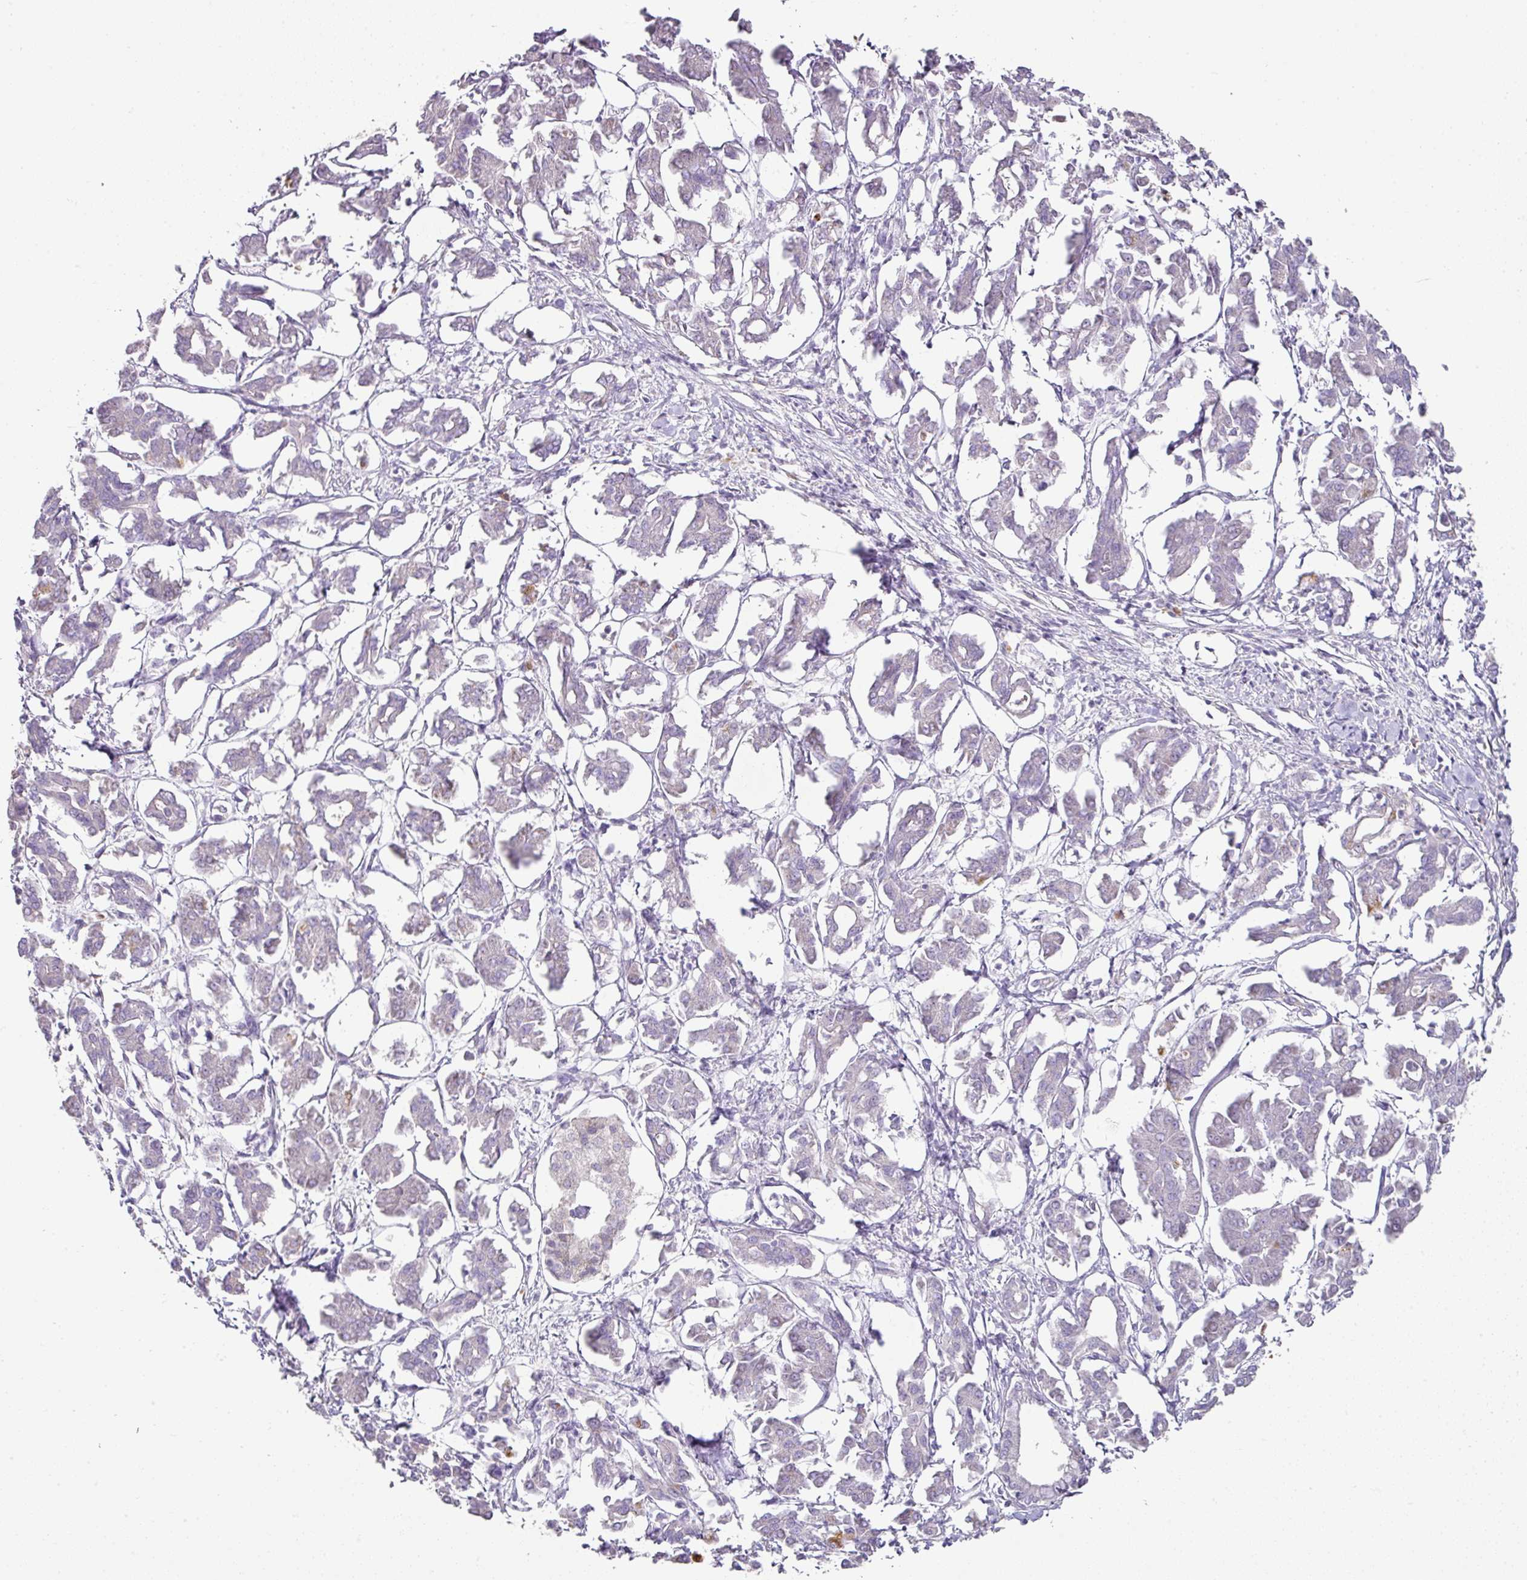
{"staining": {"intensity": "moderate", "quantity": "<25%", "location": "cytoplasmic/membranous"}, "tissue": "pancreatic cancer", "cell_type": "Tumor cells", "image_type": "cancer", "snomed": [{"axis": "morphology", "description": "Adenocarcinoma, NOS"}, {"axis": "topography", "description": "Pancreas"}], "caption": "High-magnification brightfield microscopy of adenocarcinoma (pancreatic) stained with DAB (3,3'-diaminobenzidine) (brown) and counterstained with hematoxylin (blue). tumor cells exhibit moderate cytoplasmic/membranous staining is seen in about<25% of cells.", "gene": "CCZ1", "patient": {"sex": "male", "age": 61}}